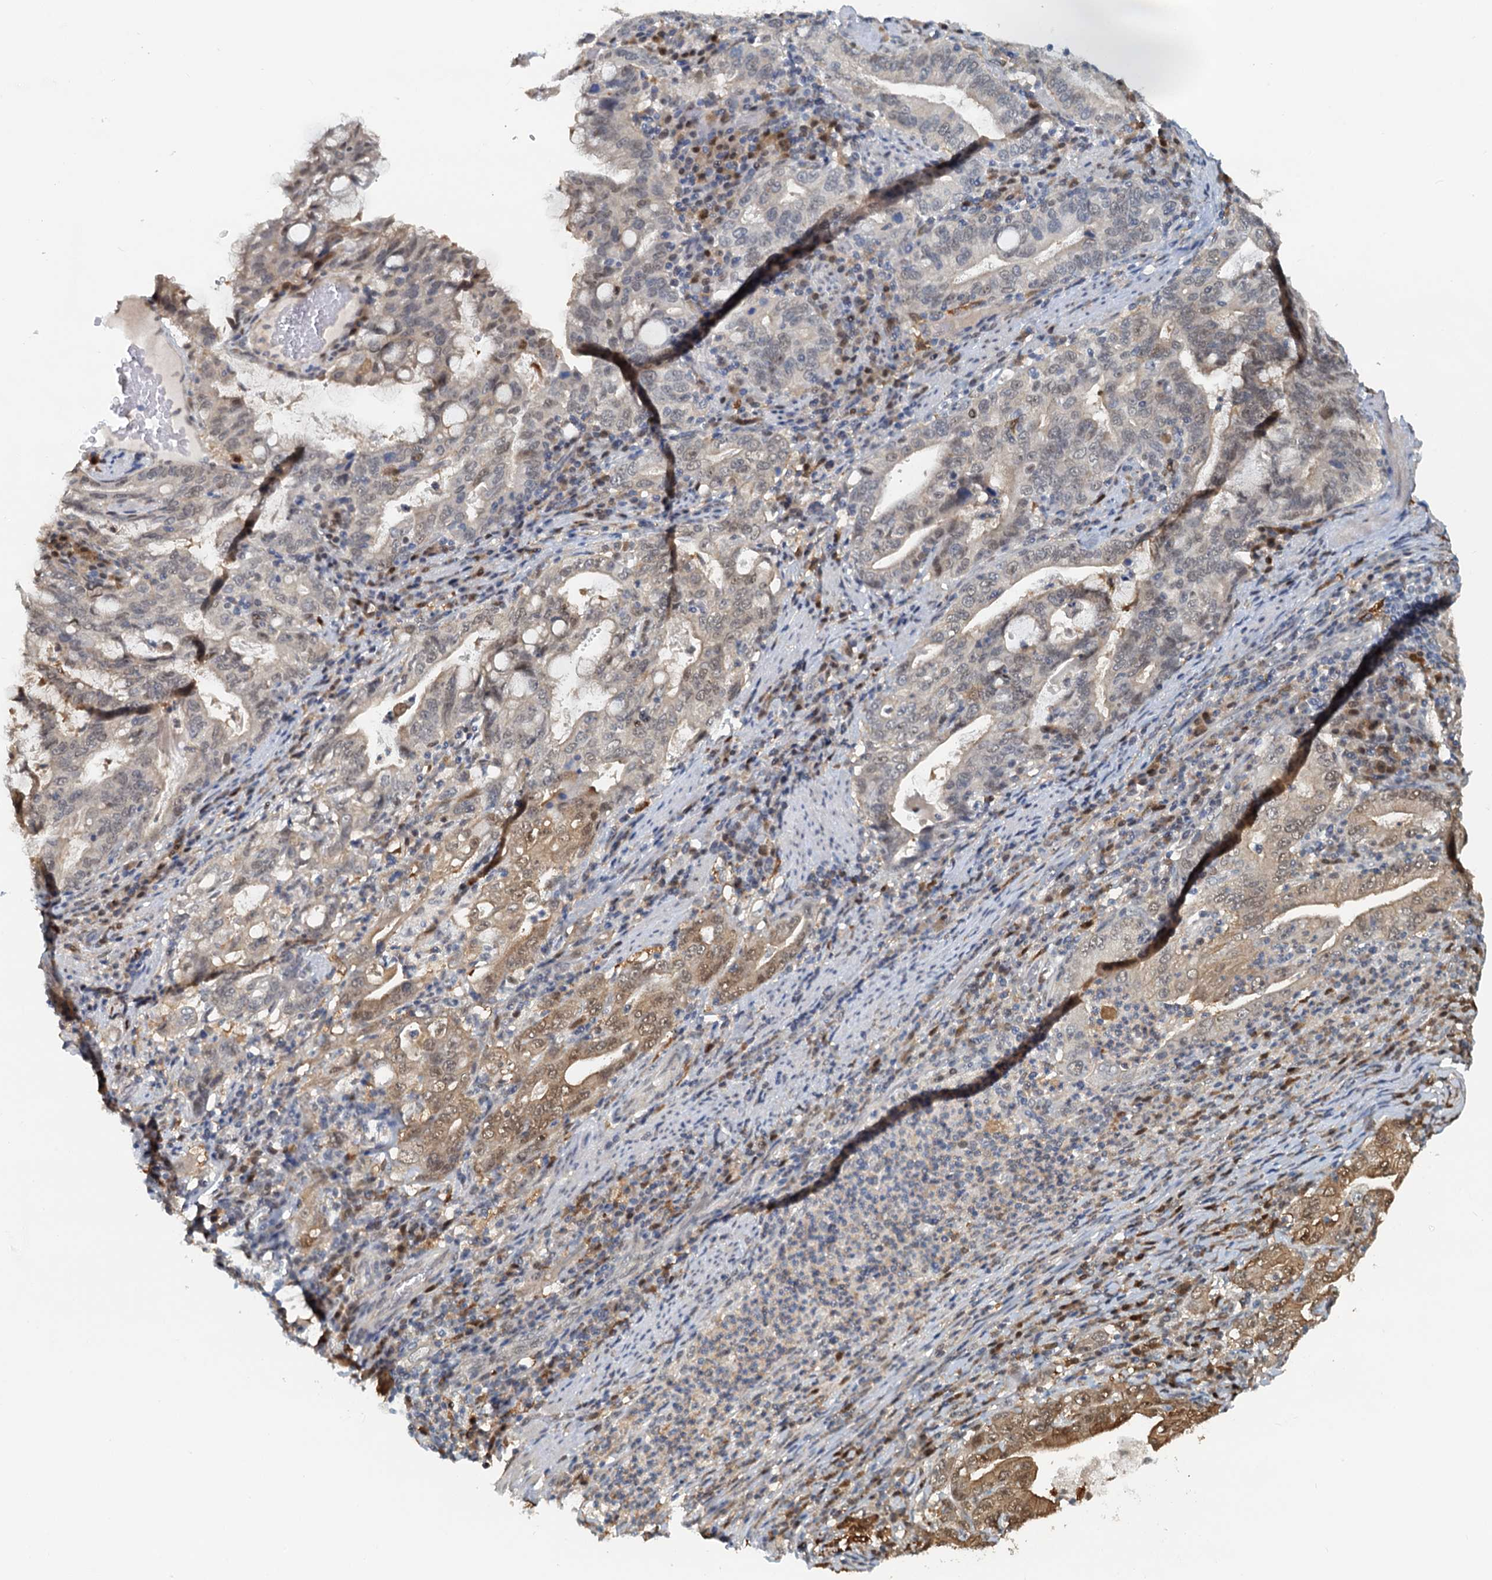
{"staining": {"intensity": "moderate", "quantity": "25%-75%", "location": "cytoplasmic/membranous,nuclear"}, "tissue": "stomach cancer", "cell_type": "Tumor cells", "image_type": "cancer", "snomed": [{"axis": "morphology", "description": "Normal tissue, NOS"}, {"axis": "morphology", "description": "Adenocarcinoma, NOS"}, {"axis": "topography", "description": "Esophagus"}, {"axis": "topography", "description": "Stomach, upper"}, {"axis": "topography", "description": "Peripheral nerve tissue"}], "caption": "High-power microscopy captured an immunohistochemistry histopathology image of stomach cancer (adenocarcinoma), revealing moderate cytoplasmic/membranous and nuclear staining in approximately 25%-75% of tumor cells.", "gene": "SPINDOC", "patient": {"sex": "male", "age": 62}}